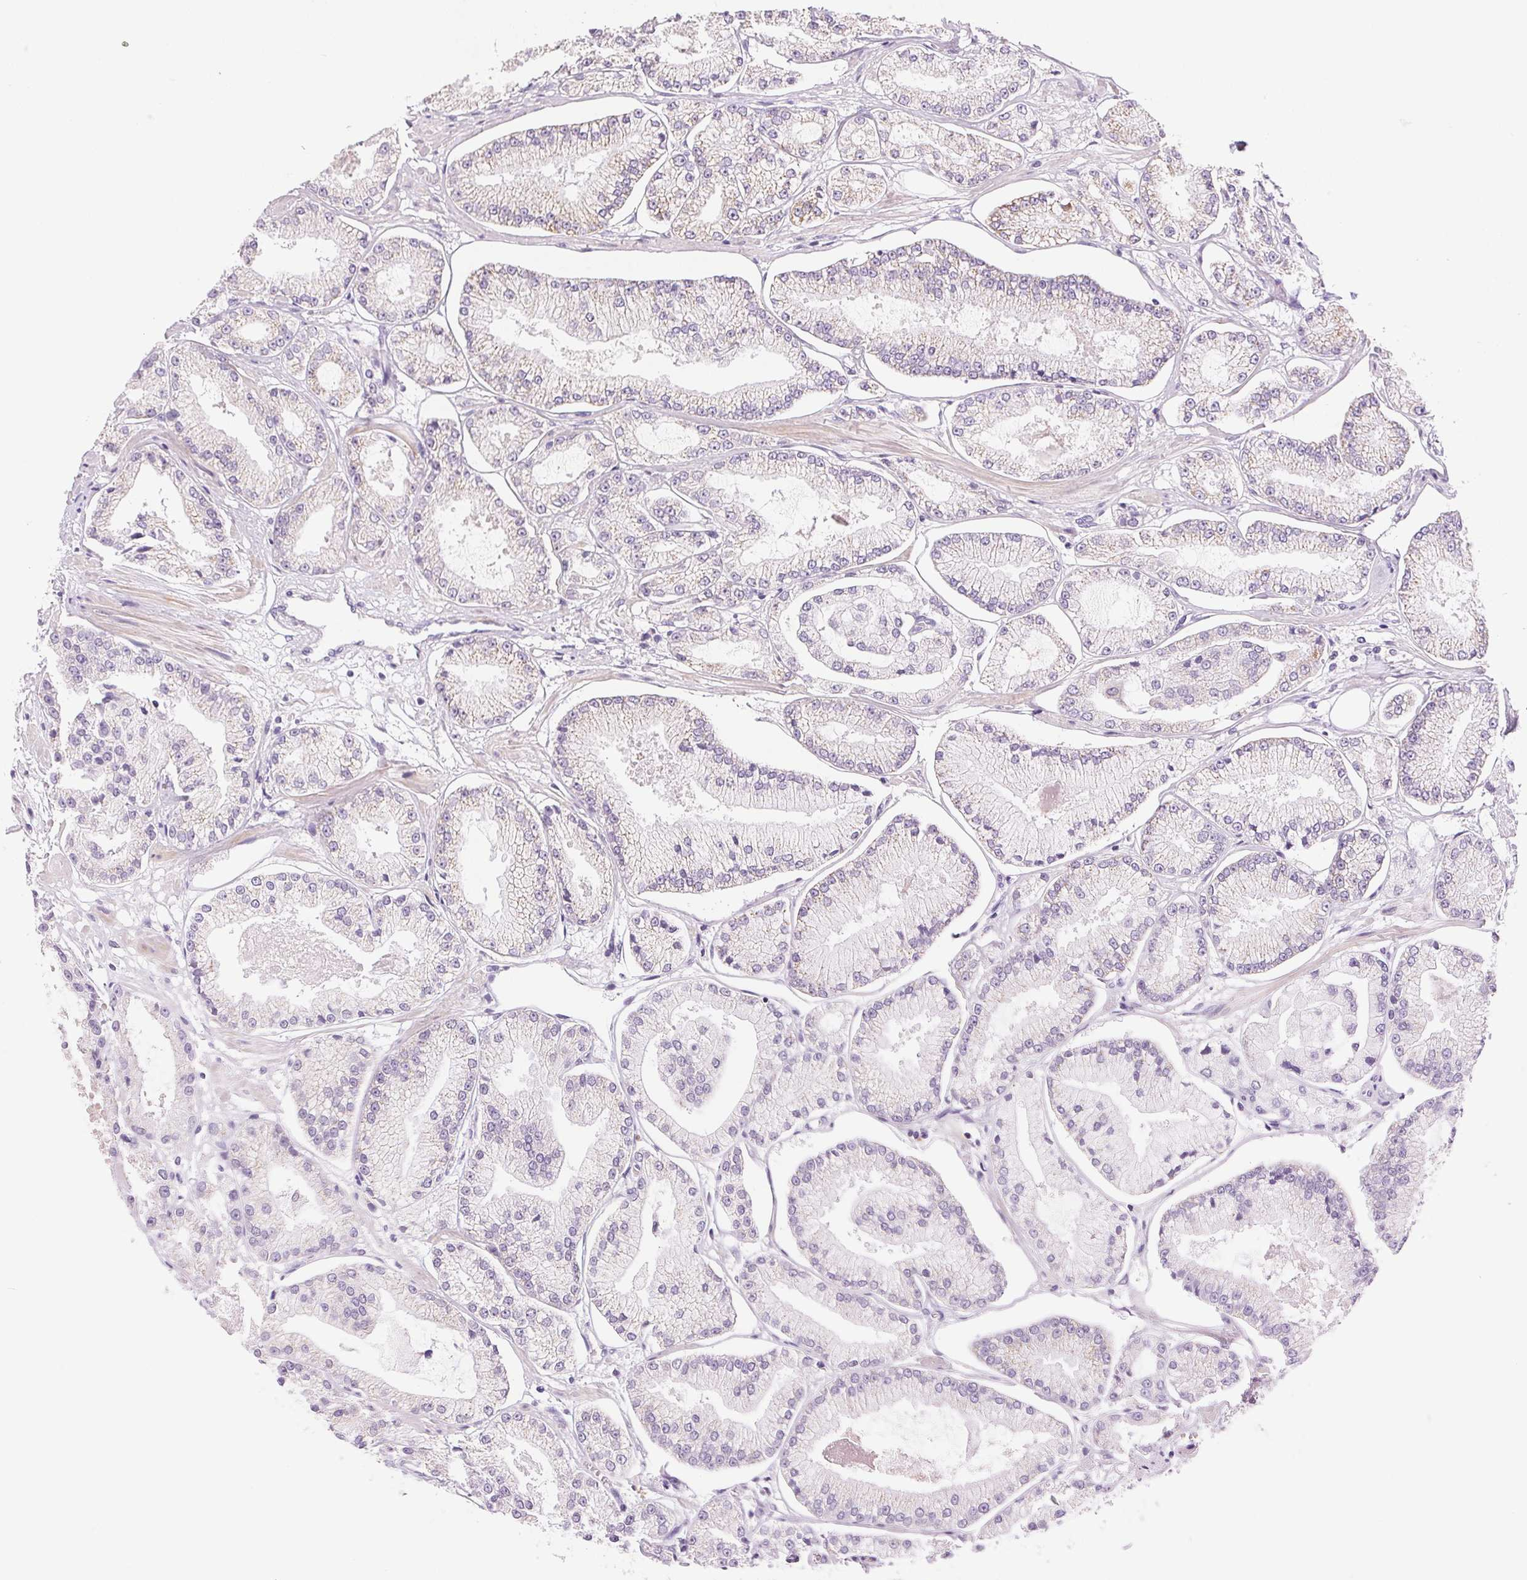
{"staining": {"intensity": "weak", "quantity": "<25%", "location": "cytoplasmic/membranous"}, "tissue": "prostate cancer", "cell_type": "Tumor cells", "image_type": "cancer", "snomed": [{"axis": "morphology", "description": "Adenocarcinoma, Low grade"}, {"axis": "topography", "description": "Prostate"}], "caption": "Immunohistochemical staining of prostate low-grade adenocarcinoma demonstrates no significant expression in tumor cells.", "gene": "CYP11B1", "patient": {"sex": "male", "age": 55}}